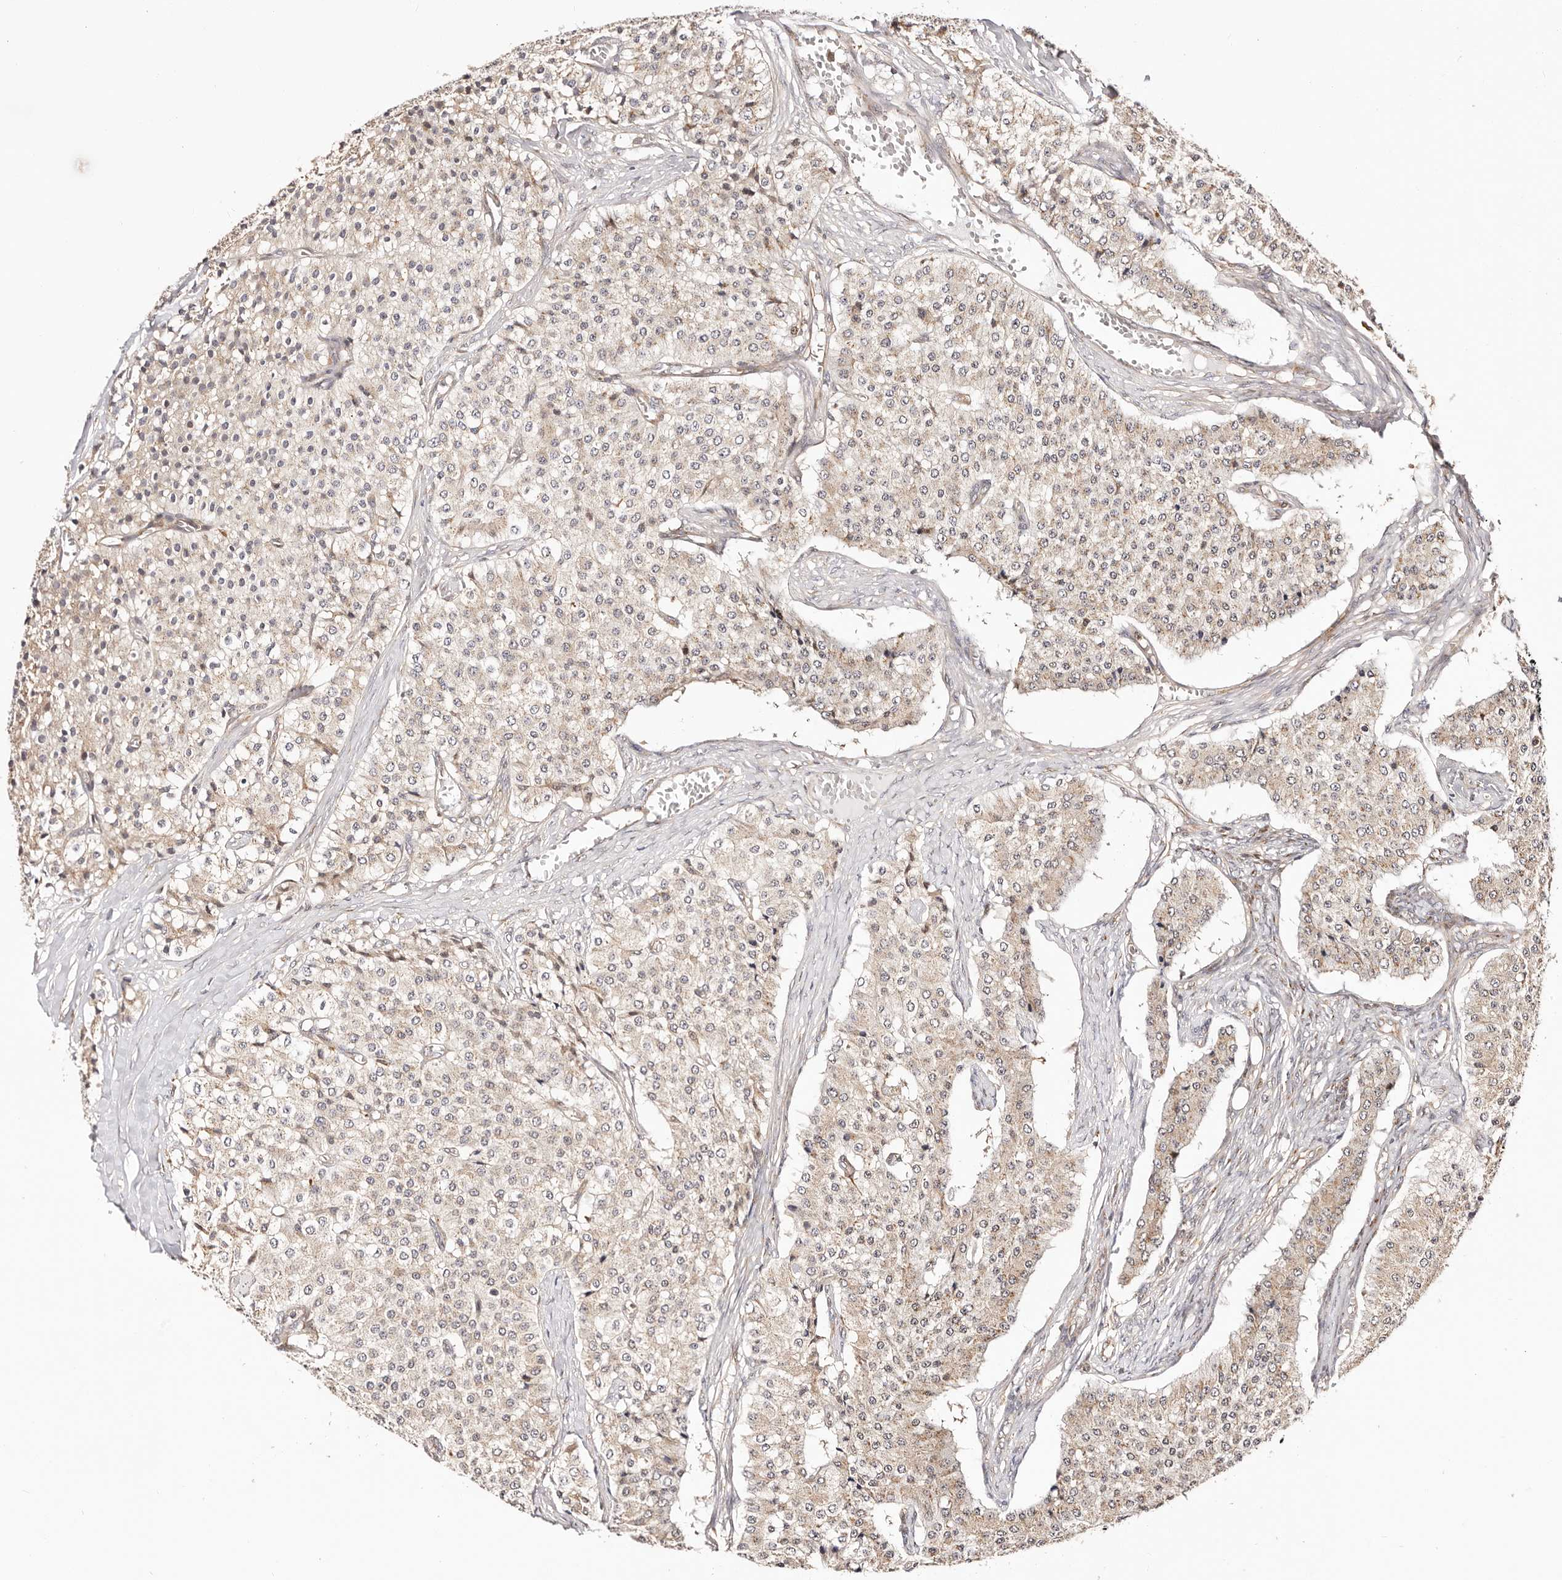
{"staining": {"intensity": "weak", "quantity": "25%-75%", "location": "cytoplasmic/membranous"}, "tissue": "carcinoid", "cell_type": "Tumor cells", "image_type": "cancer", "snomed": [{"axis": "morphology", "description": "Carcinoid, malignant, NOS"}, {"axis": "topography", "description": "Colon"}], "caption": "Protein expression analysis of human carcinoid reveals weak cytoplasmic/membranous staining in about 25%-75% of tumor cells. (brown staining indicates protein expression, while blue staining denotes nuclei).", "gene": "MAPK1", "patient": {"sex": "female", "age": 52}}